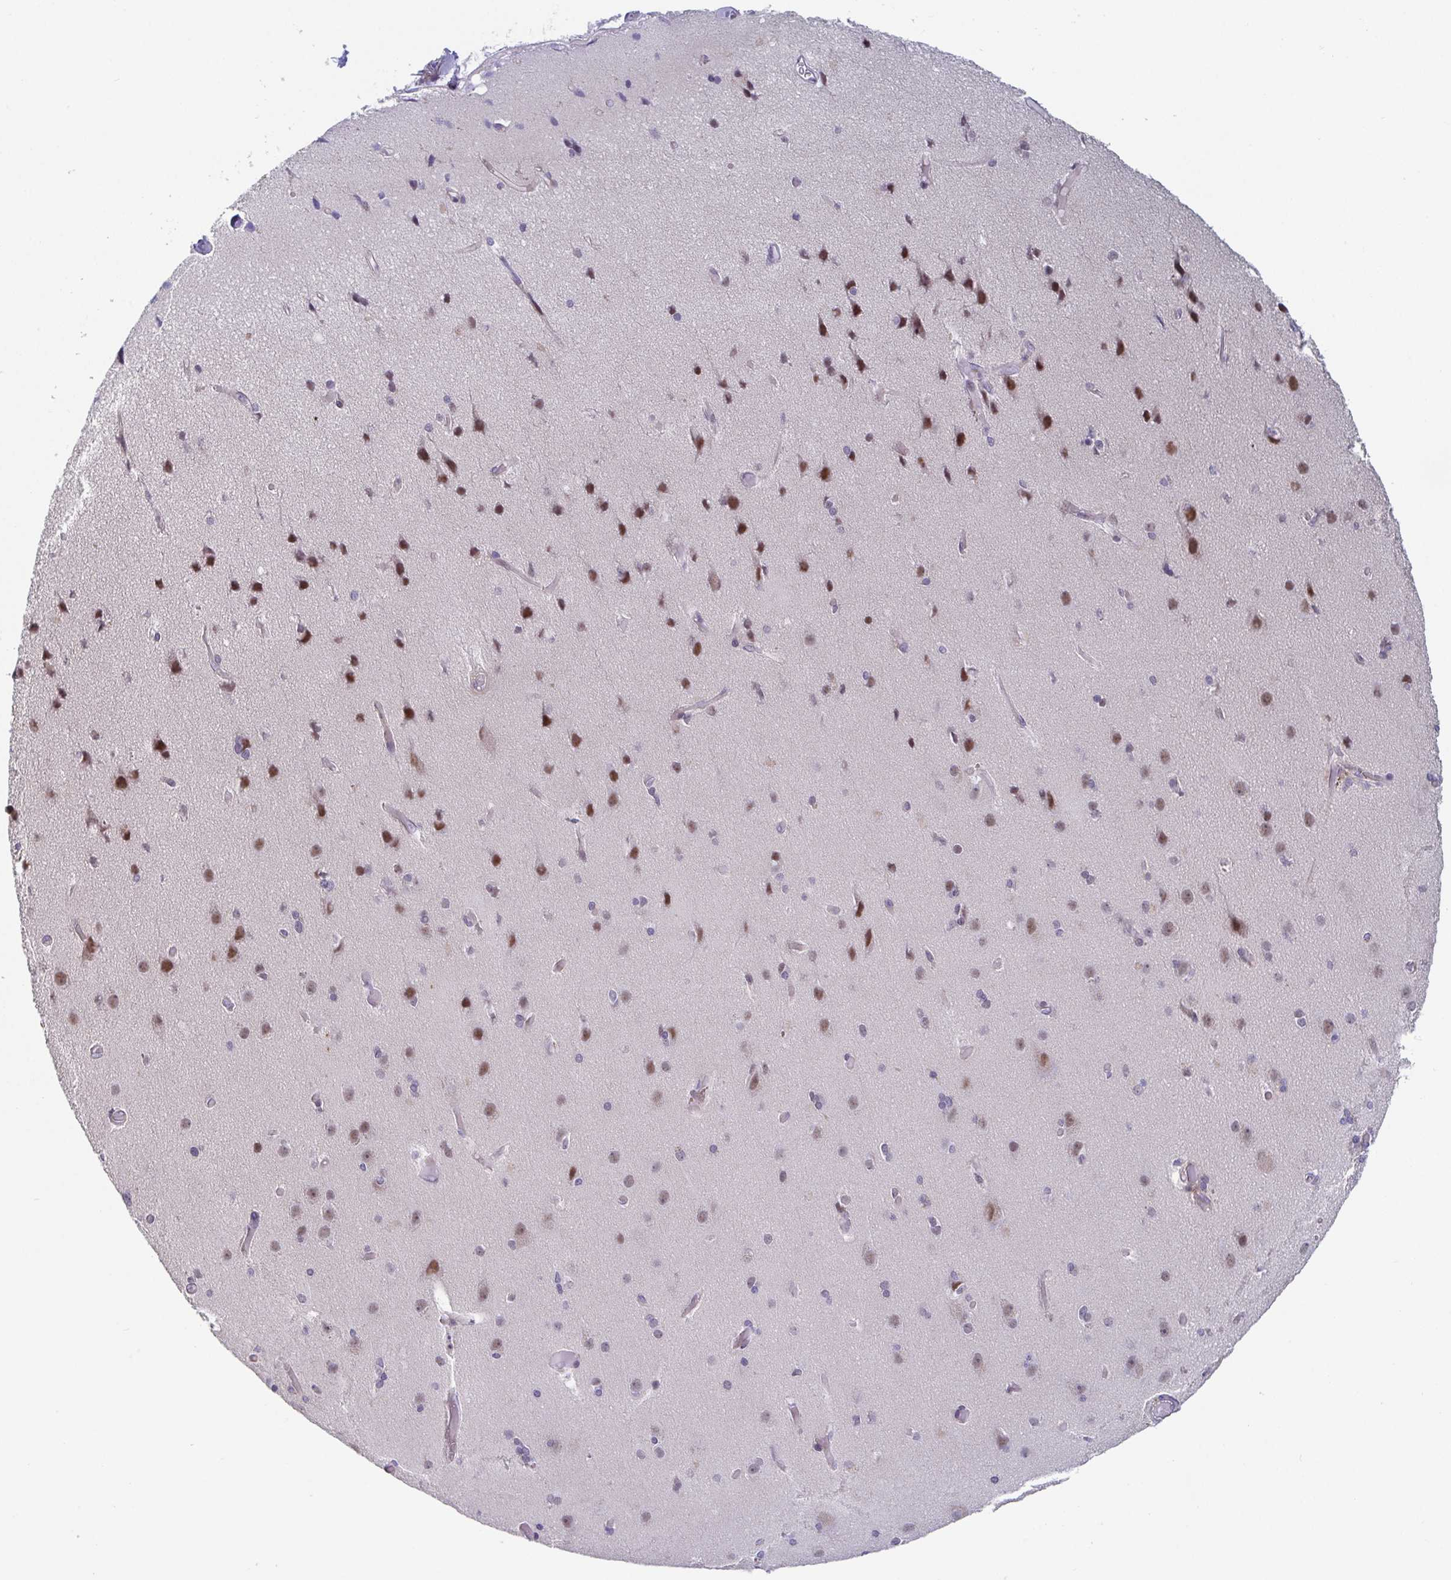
{"staining": {"intensity": "weak", "quantity": "<25%", "location": "nuclear"}, "tissue": "cerebral cortex", "cell_type": "Endothelial cells", "image_type": "normal", "snomed": [{"axis": "morphology", "description": "Normal tissue, NOS"}, {"axis": "morphology", "description": "Glioma, malignant, High grade"}, {"axis": "topography", "description": "Cerebral cortex"}], "caption": "DAB (3,3'-diaminobenzidine) immunohistochemical staining of unremarkable human cerebral cortex shows no significant expression in endothelial cells. The staining is performed using DAB brown chromogen with nuclei counter-stained in using hematoxylin.", "gene": "WDR72", "patient": {"sex": "male", "age": 71}}